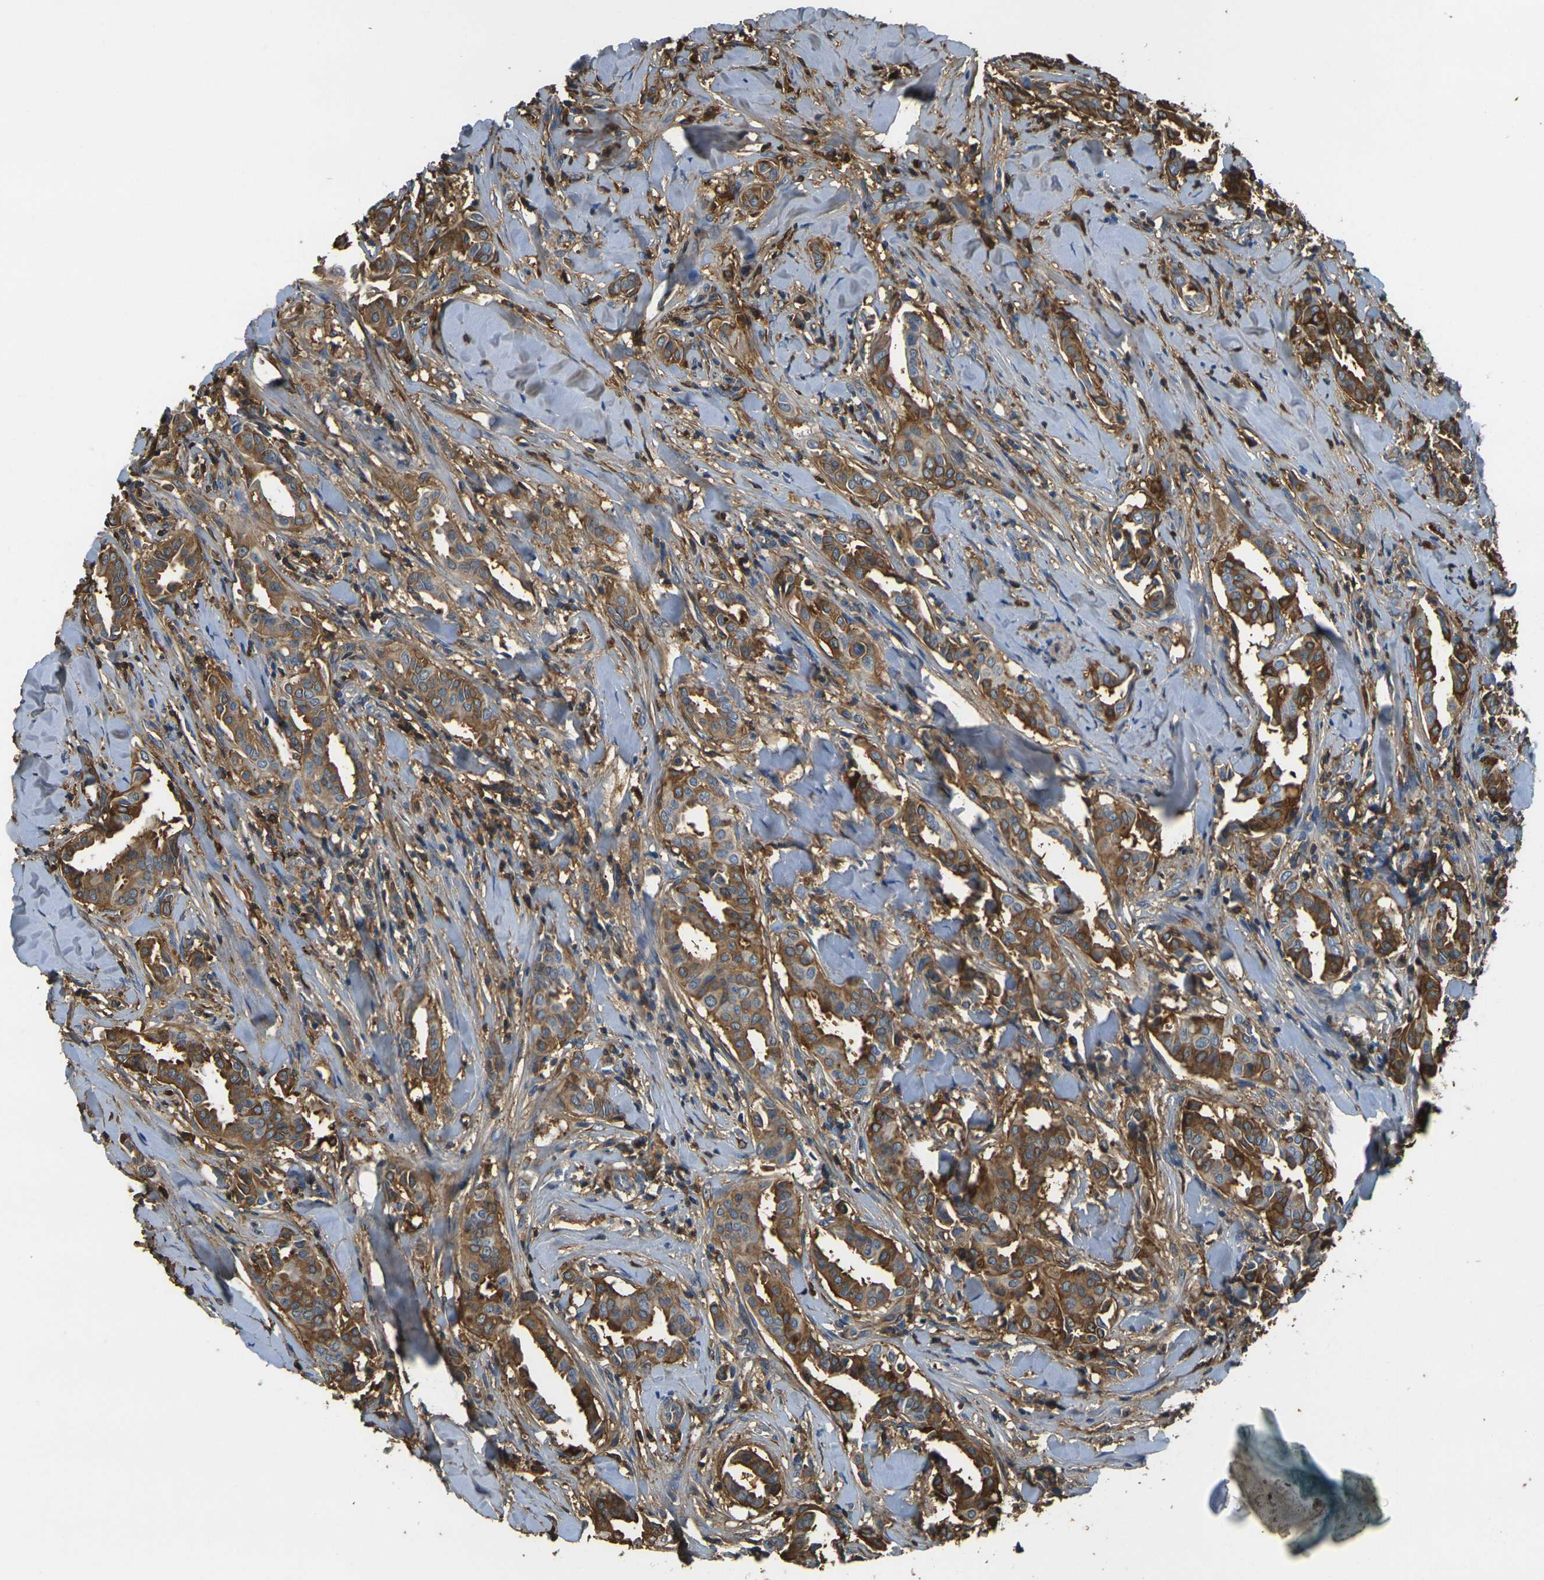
{"staining": {"intensity": "strong", "quantity": ">75%", "location": "cytoplasmic/membranous"}, "tissue": "head and neck cancer", "cell_type": "Tumor cells", "image_type": "cancer", "snomed": [{"axis": "morphology", "description": "Adenocarcinoma, NOS"}, {"axis": "topography", "description": "Salivary gland"}, {"axis": "topography", "description": "Head-Neck"}], "caption": "Immunohistochemical staining of human head and neck cancer (adenocarcinoma) exhibits high levels of strong cytoplasmic/membranous protein staining in about >75% of tumor cells. (DAB IHC, brown staining for protein, blue staining for nuclei).", "gene": "PLCD1", "patient": {"sex": "female", "age": 59}}